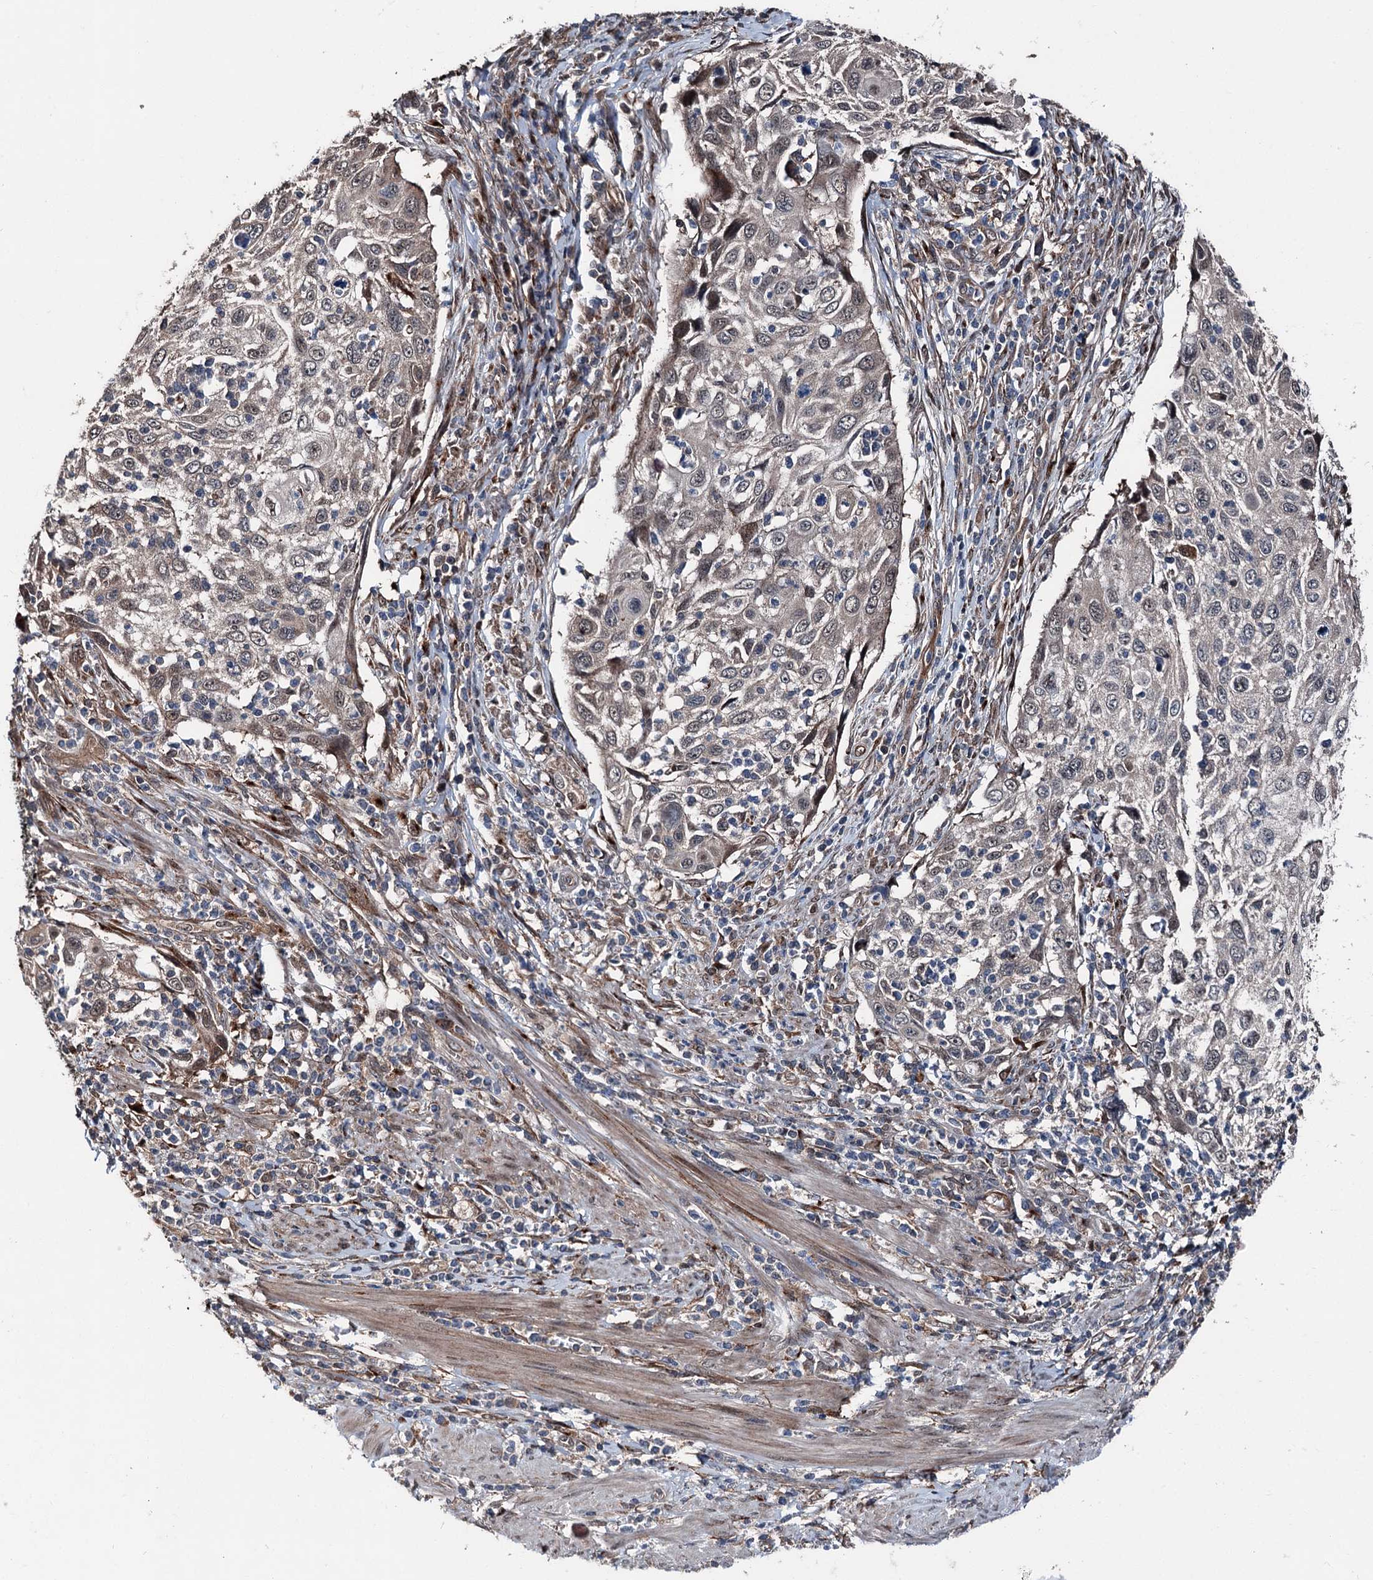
{"staining": {"intensity": "weak", "quantity": "<25%", "location": "cytoplasmic/membranous"}, "tissue": "cervical cancer", "cell_type": "Tumor cells", "image_type": "cancer", "snomed": [{"axis": "morphology", "description": "Squamous cell carcinoma, NOS"}, {"axis": "topography", "description": "Cervix"}], "caption": "High magnification brightfield microscopy of cervical cancer (squamous cell carcinoma) stained with DAB (3,3'-diaminobenzidine) (brown) and counterstained with hematoxylin (blue): tumor cells show no significant positivity.", "gene": "PSMD13", "patient": {"sex": "female", "age": 70}}